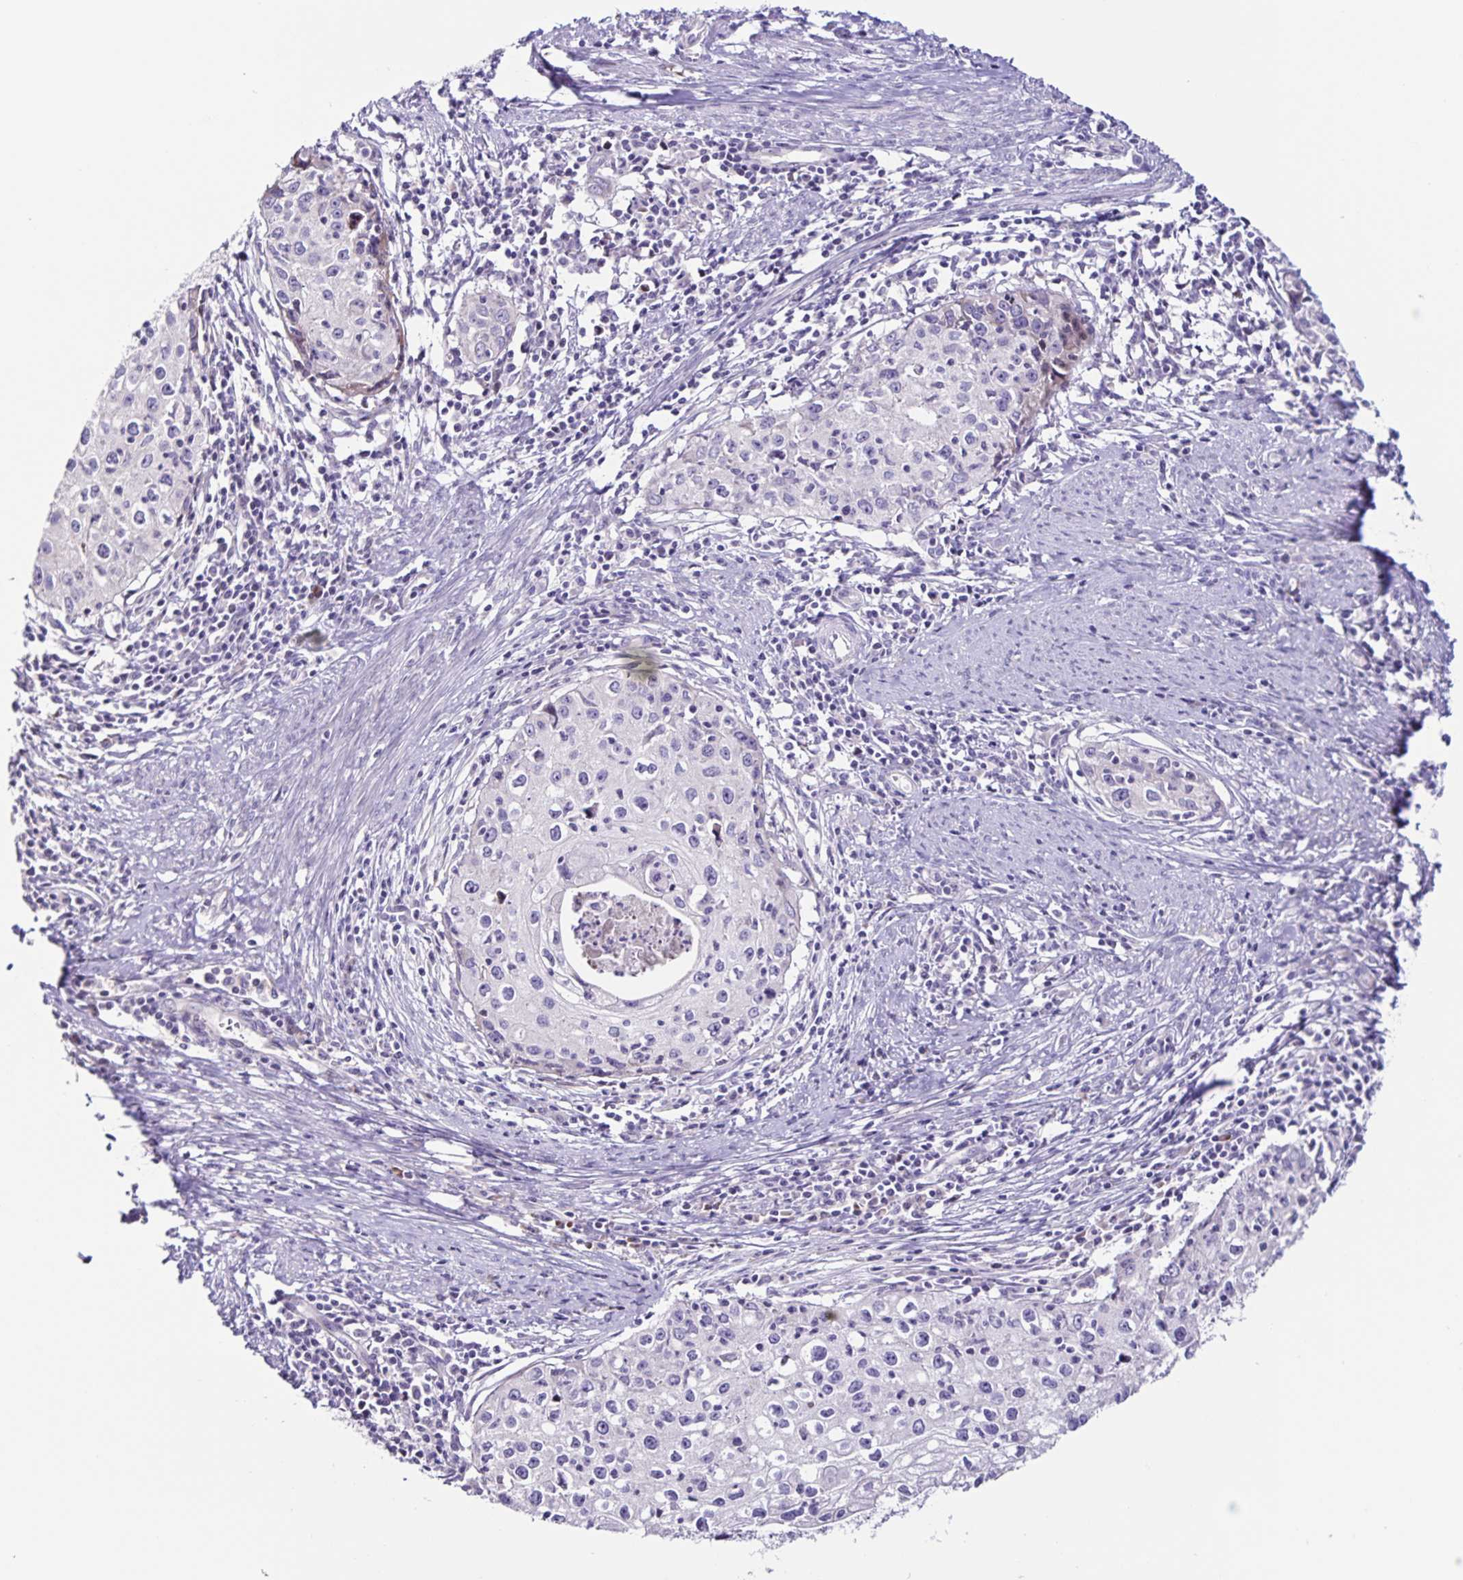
{"staining": {"intensity": "negative", "quantity": "none", "location": "none"}, "tissue": "cervical cancer", "cell_type": "Tumor cells", "image_type": "cancer", "snomed": [{"axis": "morphology", "description": "Squamous cell carcinoma, NOS"}, {"axis": "topography", "description": "Cervix"}], "caption": "This is an immunohistochemistry (IHC) micrograph of human squamous cell carcinoma (cervical). There is no expression in tumor cells.", "gene": "RNFT2", "patient": {"sex": "female", "age": 40}}